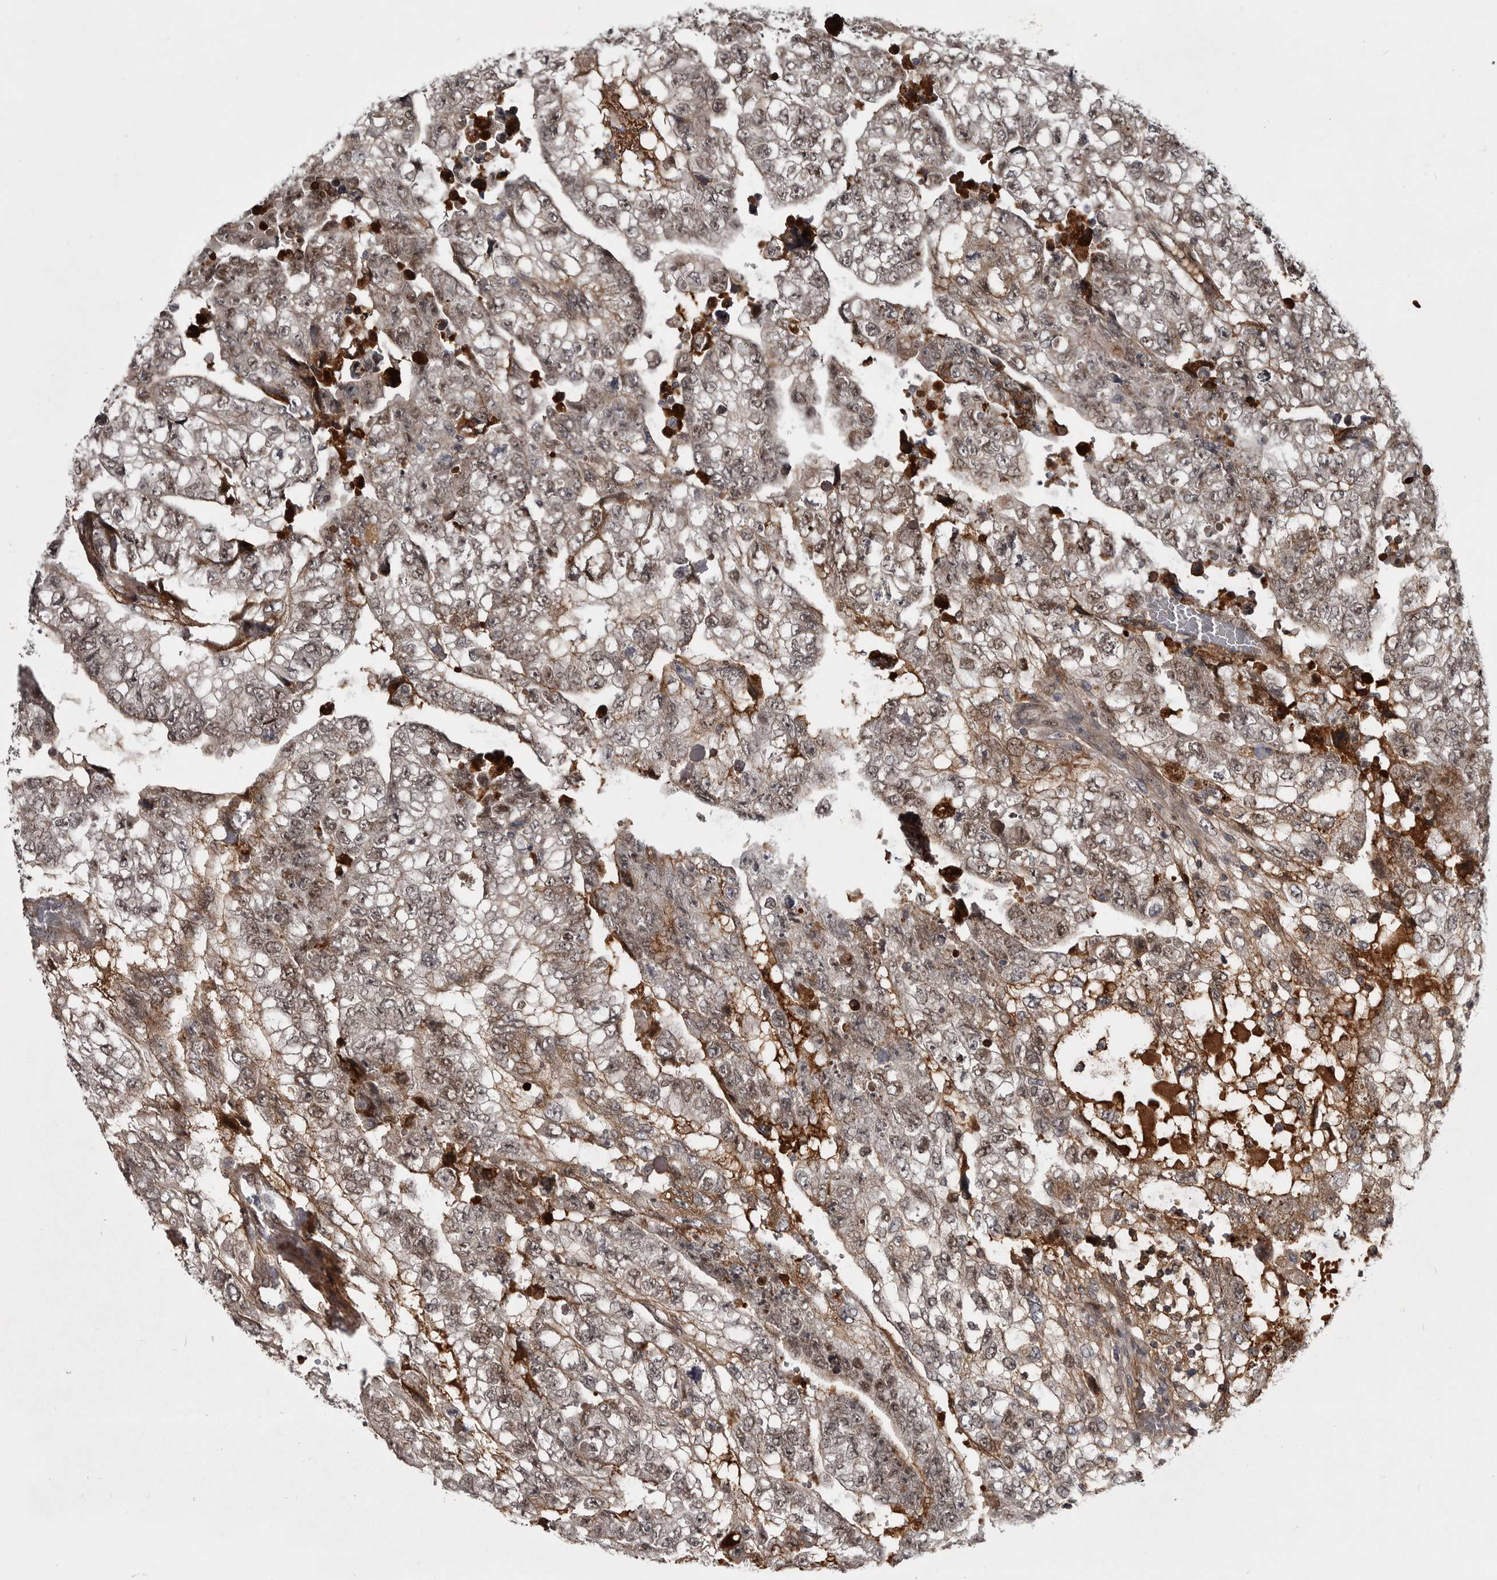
{"staining": {"intensity": "weak", "quantity": "<25%", "location": "nuclear"}, "tissue": "testis cancer", "cell_type": "Tumor cells", "image_type": "cancer", "snomed": [{"axis": "morphology", "description": "Carcinoma, Embryonal, NOS"}, {"axis": "topography", "description": "Testis"}], "caption": "DAB immunohistochemical staining of embryonal carcinoma (testis) exhibits no significant expression in tumor cells. The staining is performed using DAB brown chromogen with nuclei counter-stained in using hematoxylin.", "gene": "ZNF277", "patient": {"sex": "male", "age": 36}}